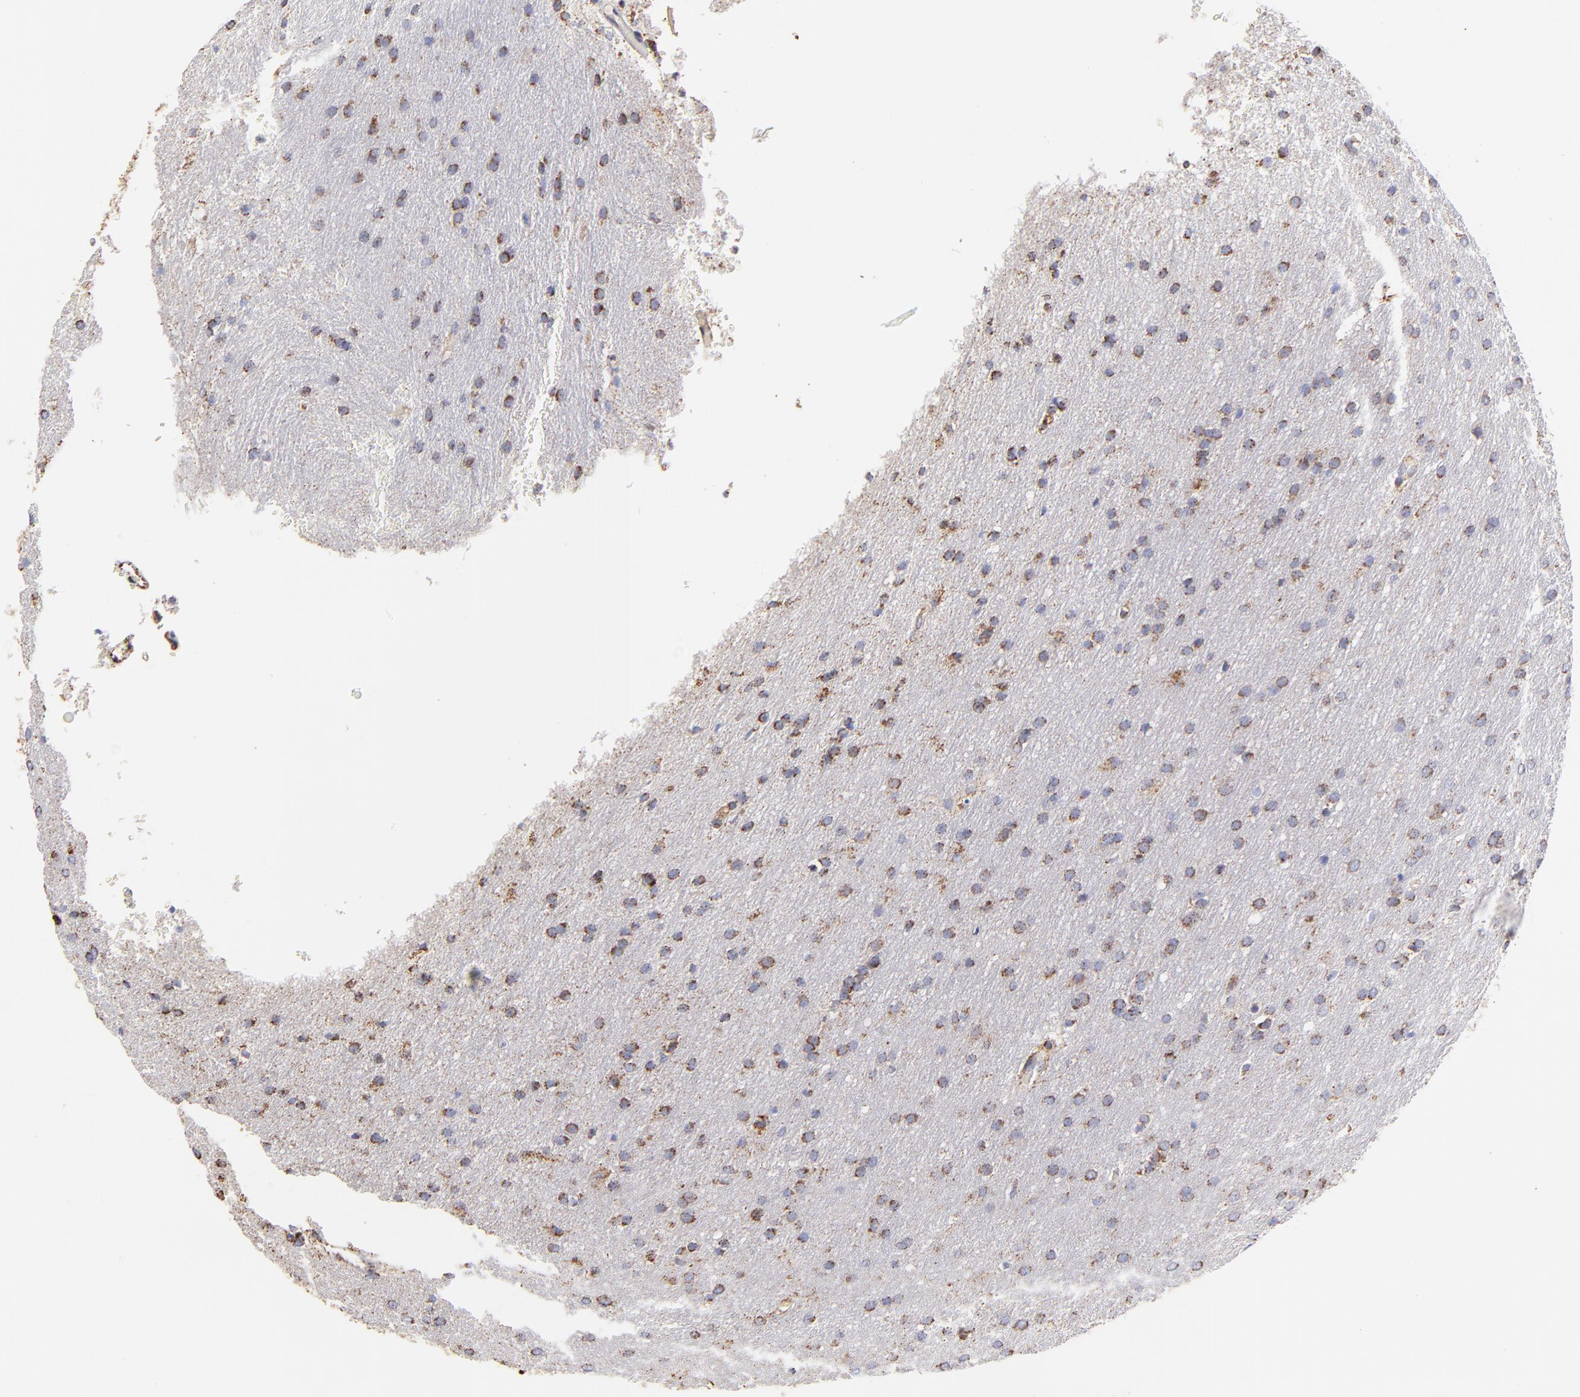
{"staining": {"intensity": "moderate", "quantity": "25%-75%", "location": "cytoplasmic/membranous"}, "tissue": "glioma", "cell_type": "Tumor cells", "image_type": "cancer", "snomed": [{"axis": "morphology", "description": "Glioma, malignant, Low grade"}, {"axis": "topography", "description": "Brain"}], "caption": "Protein staining reveals moderate cytoplasmic/membranous expression in approximately 25%-75% of tumor cells in glioma.", "gene": "ECH1", "patient": {"sex": "female", "age": 32}}